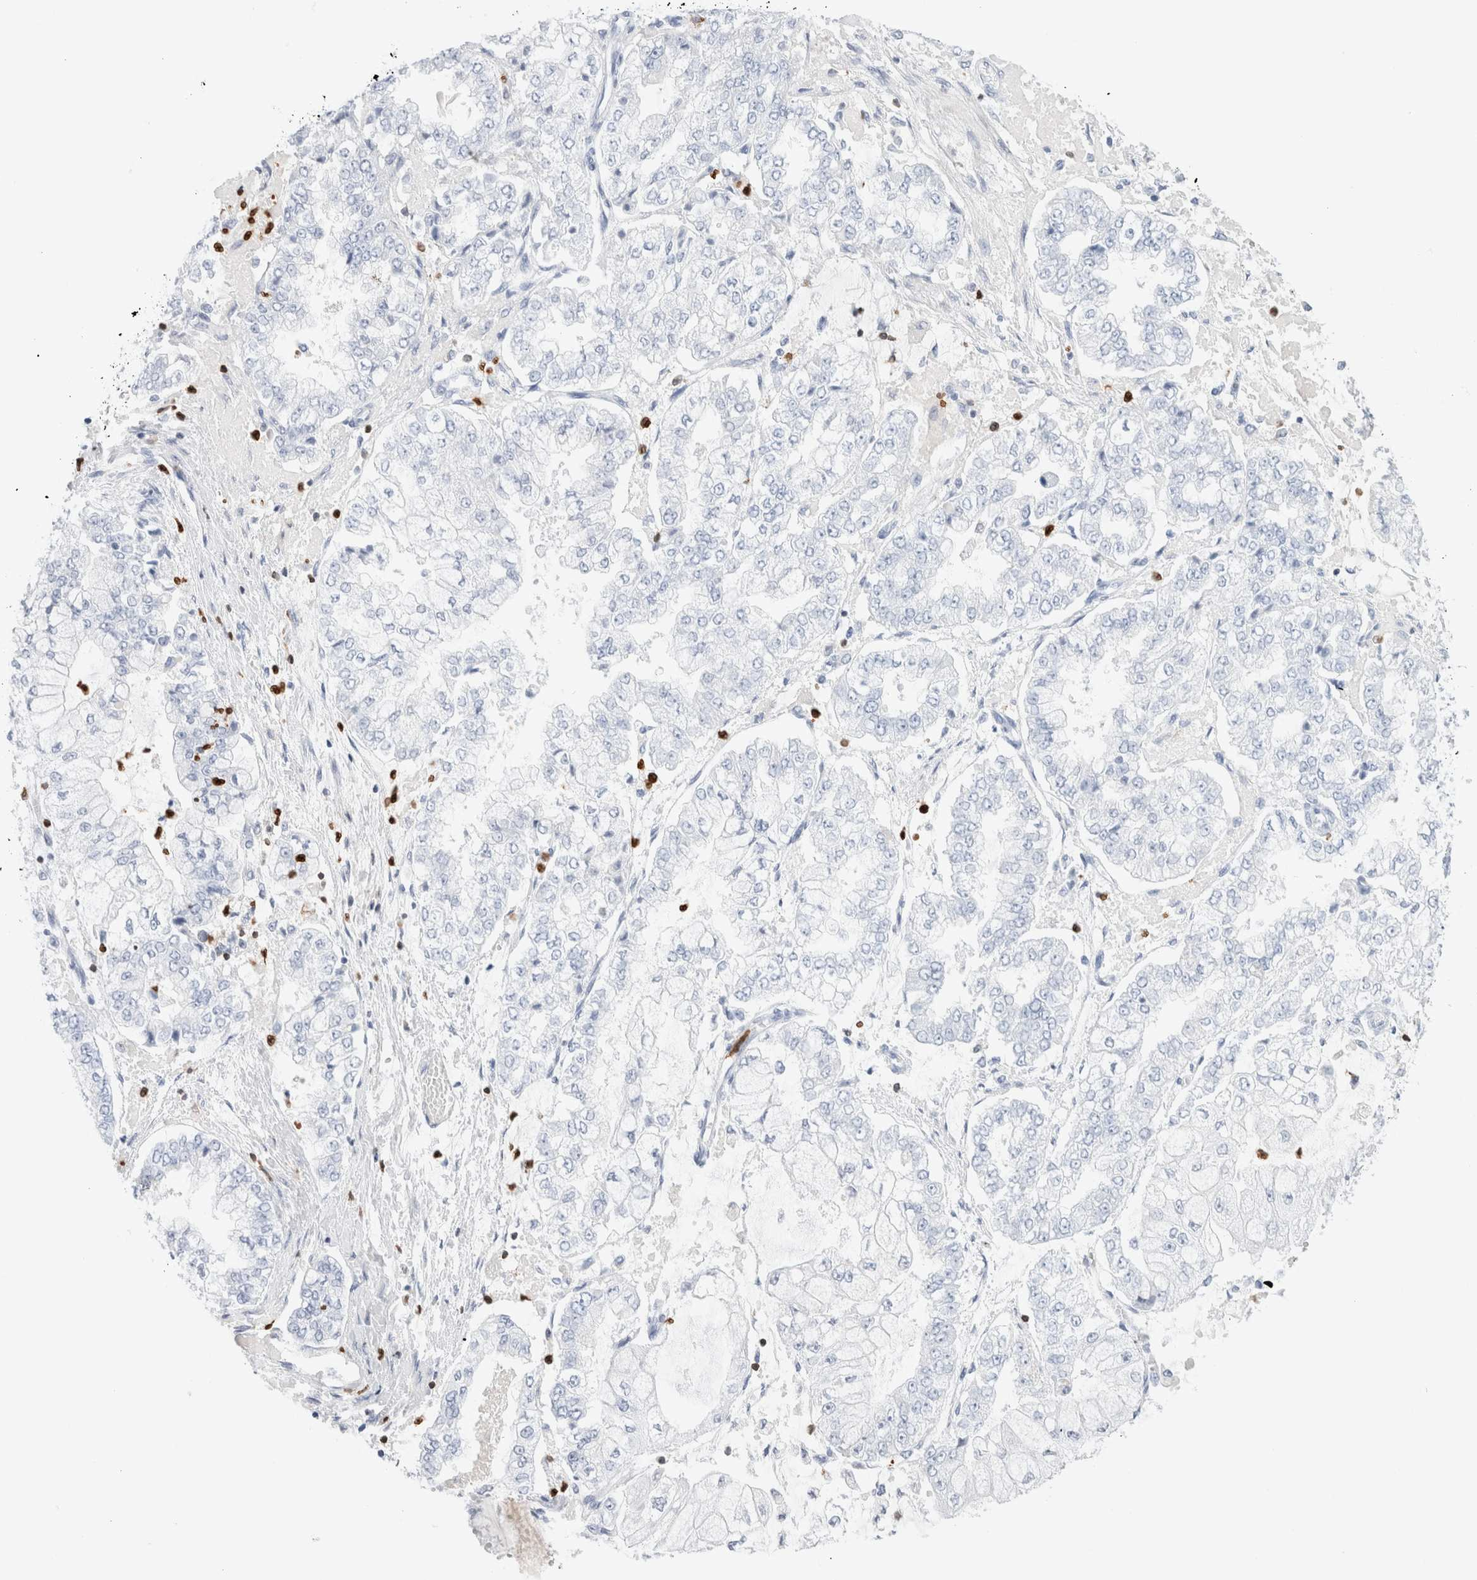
{"staining": {"intensity": "negative", "quantity": "none", "location": "none"}, "tissue": "stomach cancer", "cell_type": "Tumor cells", "image_type": "cancer", "snomed": [{"axis": "morphology", "description": "Adenocarcinoma, NOS"}, {"axis": "topography", "description": "Stomach"}], "caption": "IHC of stomach cancer shows no staining in tumor cells.", "gene": "ALOX5AP", "patient": {"sex": "male", "age": 76}}